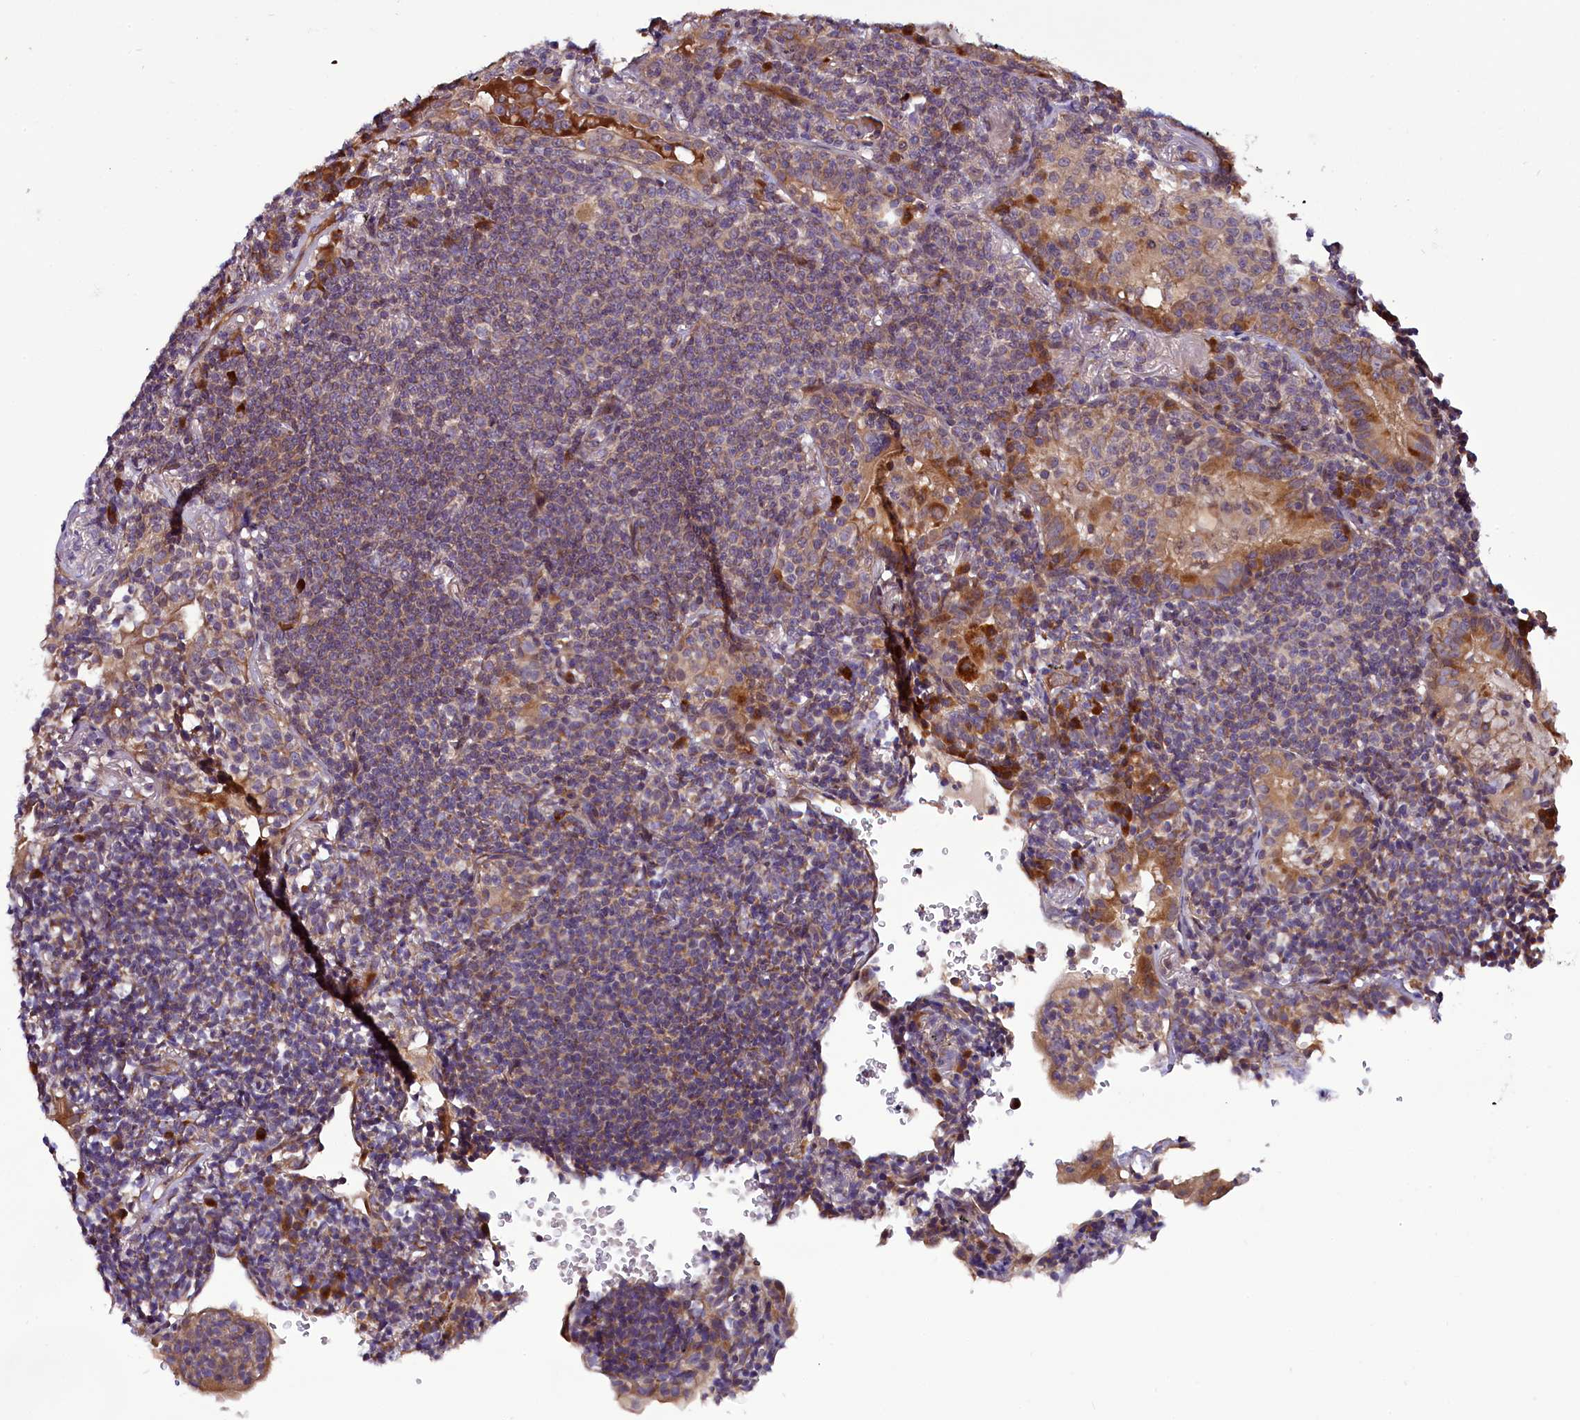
{"staining": {"intensity": "weak", "quantity": "<25%", "location": "cytoplasmic/membranous"}, "tissue": "lymphoma", "cell_type": "Tumor cells", "image_type": "cancer", "snomed": [{"axis": "morphology", "description": "Malignant lymphoma, non-Hodgkin's type, Low grade"}, {"axis": "topography", "description": "Lung"}], "caption": "This is an IHC micrograph of human low-grade malignant lymphoma, non-Hodgkin's type. There is no positivity in tumor cells.", "gene": "RPUSD2", "patient": {"sex": "female", "age": 71}}